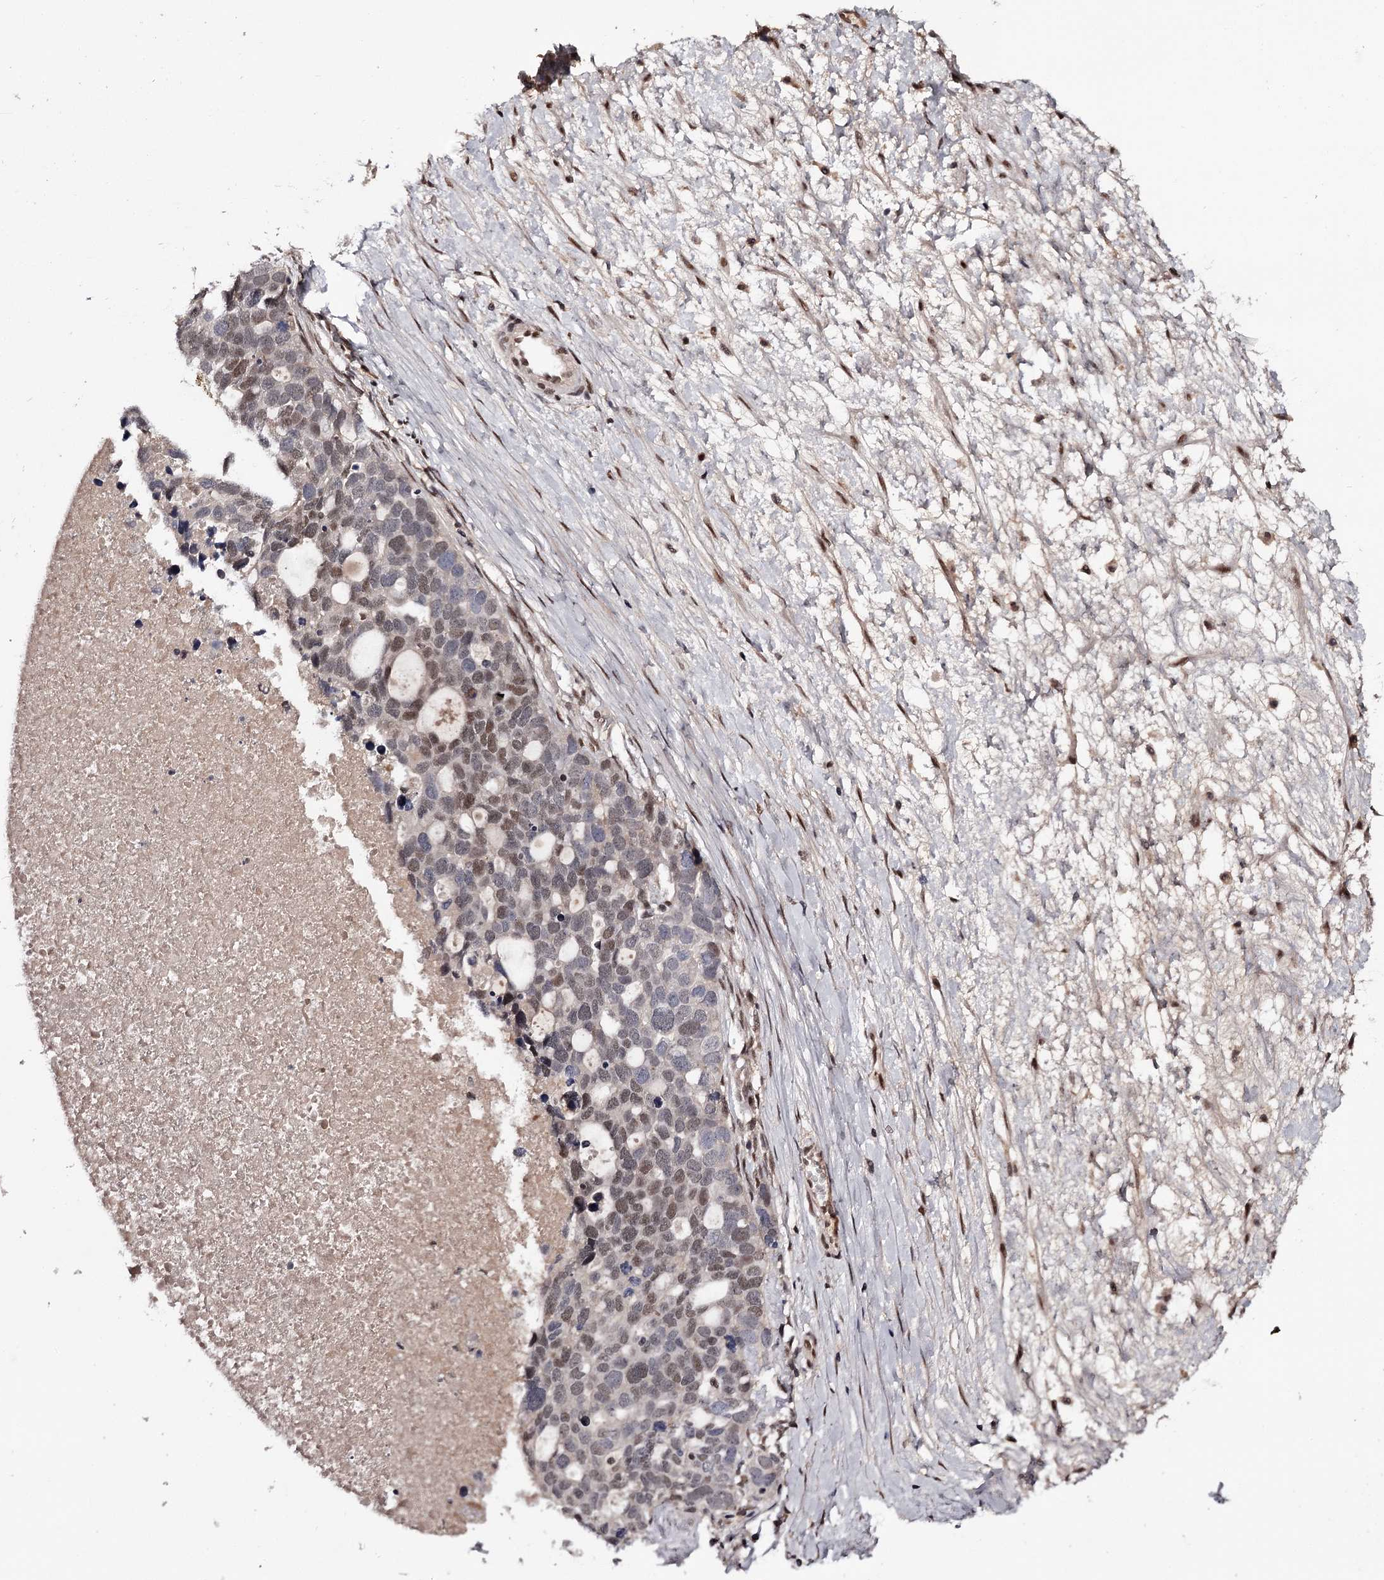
{"staining": {"intensity": "moderate", "quantity": "<25%", "location": "nuclear"}, "tissue": "ovarian cancer", "cell_type": "Tumor cells", "image_type": "cancer", "snomed": [{"axis": "morphology", "description": "Cystadenocarcinoma, serous, NOS"}, {"axis": "topography", "description": "Ovary"}], "caption": "This is a micrograph of immunohistochemistry (IHC) staining of serous cystadenocarcinoma (ovarian), which shows moderate expression in the nuclear of tumor cells.", "gene": "TTC33", "patient": {"sex": "female", "age": 54}}